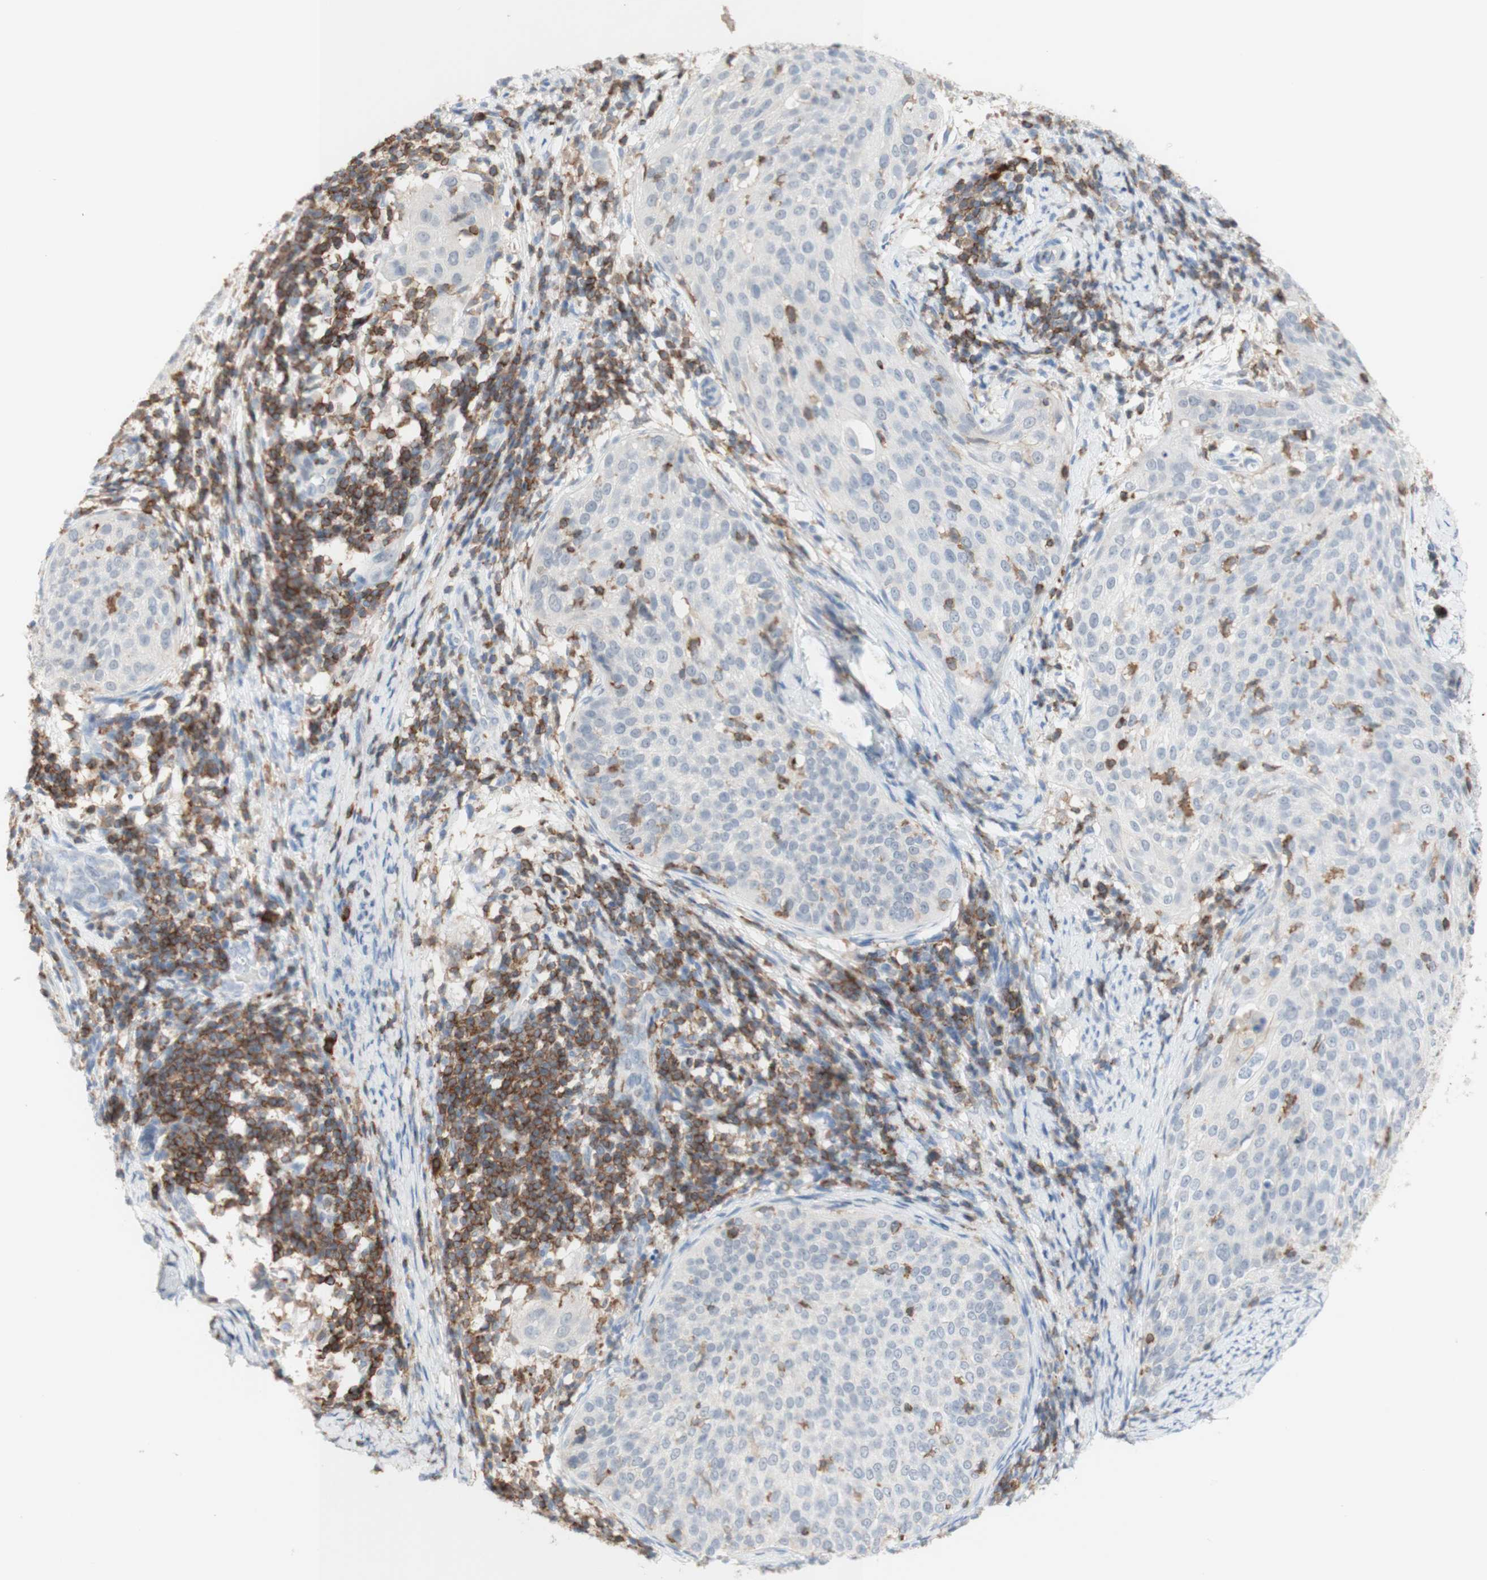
{"staining": {"intensity": "negative", "quantity": "none", "location": "none"}, "tissue": "cervical cancer", "cell_type": "Tumor cells", "image_type": "cancer", "snomed": [{"axis": "morphology", "description": "Squamous cell carcinoma, NOS"}, {"axis": "topography", "description": "Cervix"}], "caption": "DAB (3,3'-diaminobenzidine) immunohistochemical staining of cervical cancer (squamous cell carcinoma) reveals no significant staining in tumor cells.", "gene": "SPINK6", "patient": {"sex": "female", "age": 51}}